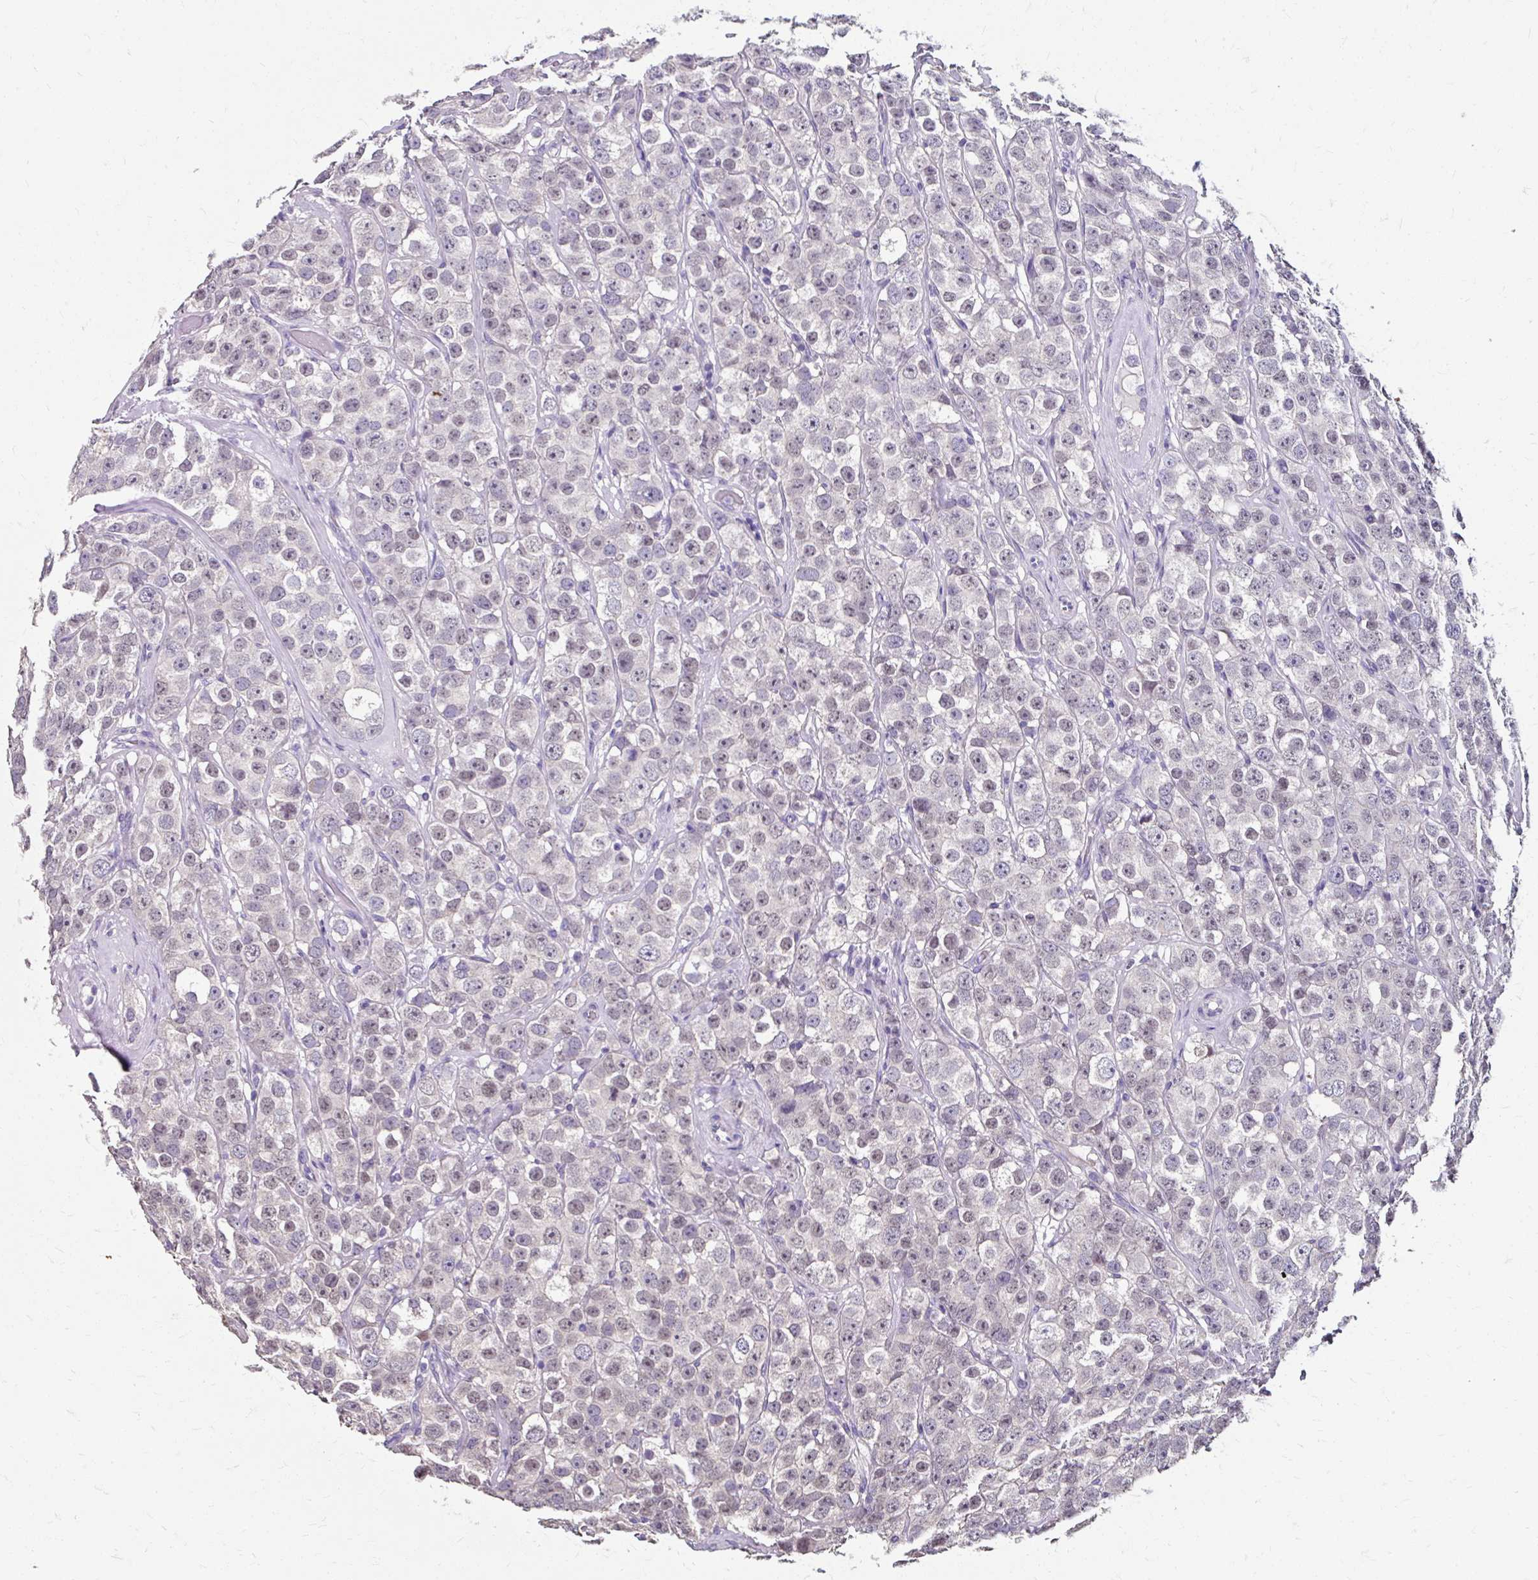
{"staining": {"intensity": "weak", "quantity": "25%-75%", "location": "nuclear"}, "tissue": "testis cancer", "cell_type": "Tumor cells", "image_type": "cancer", "snomed": [{"axis": "morphology", "description": "Seminoma, NOS"}, {"axis": "topography", "description": "Testis"}], "caption": "An image of seminoma (testis) stained for a protein reveals weak nuclear brown staining in tumor cells.", "gene": "KLHL24", "patient": {"sex": "male", "age": 28}}